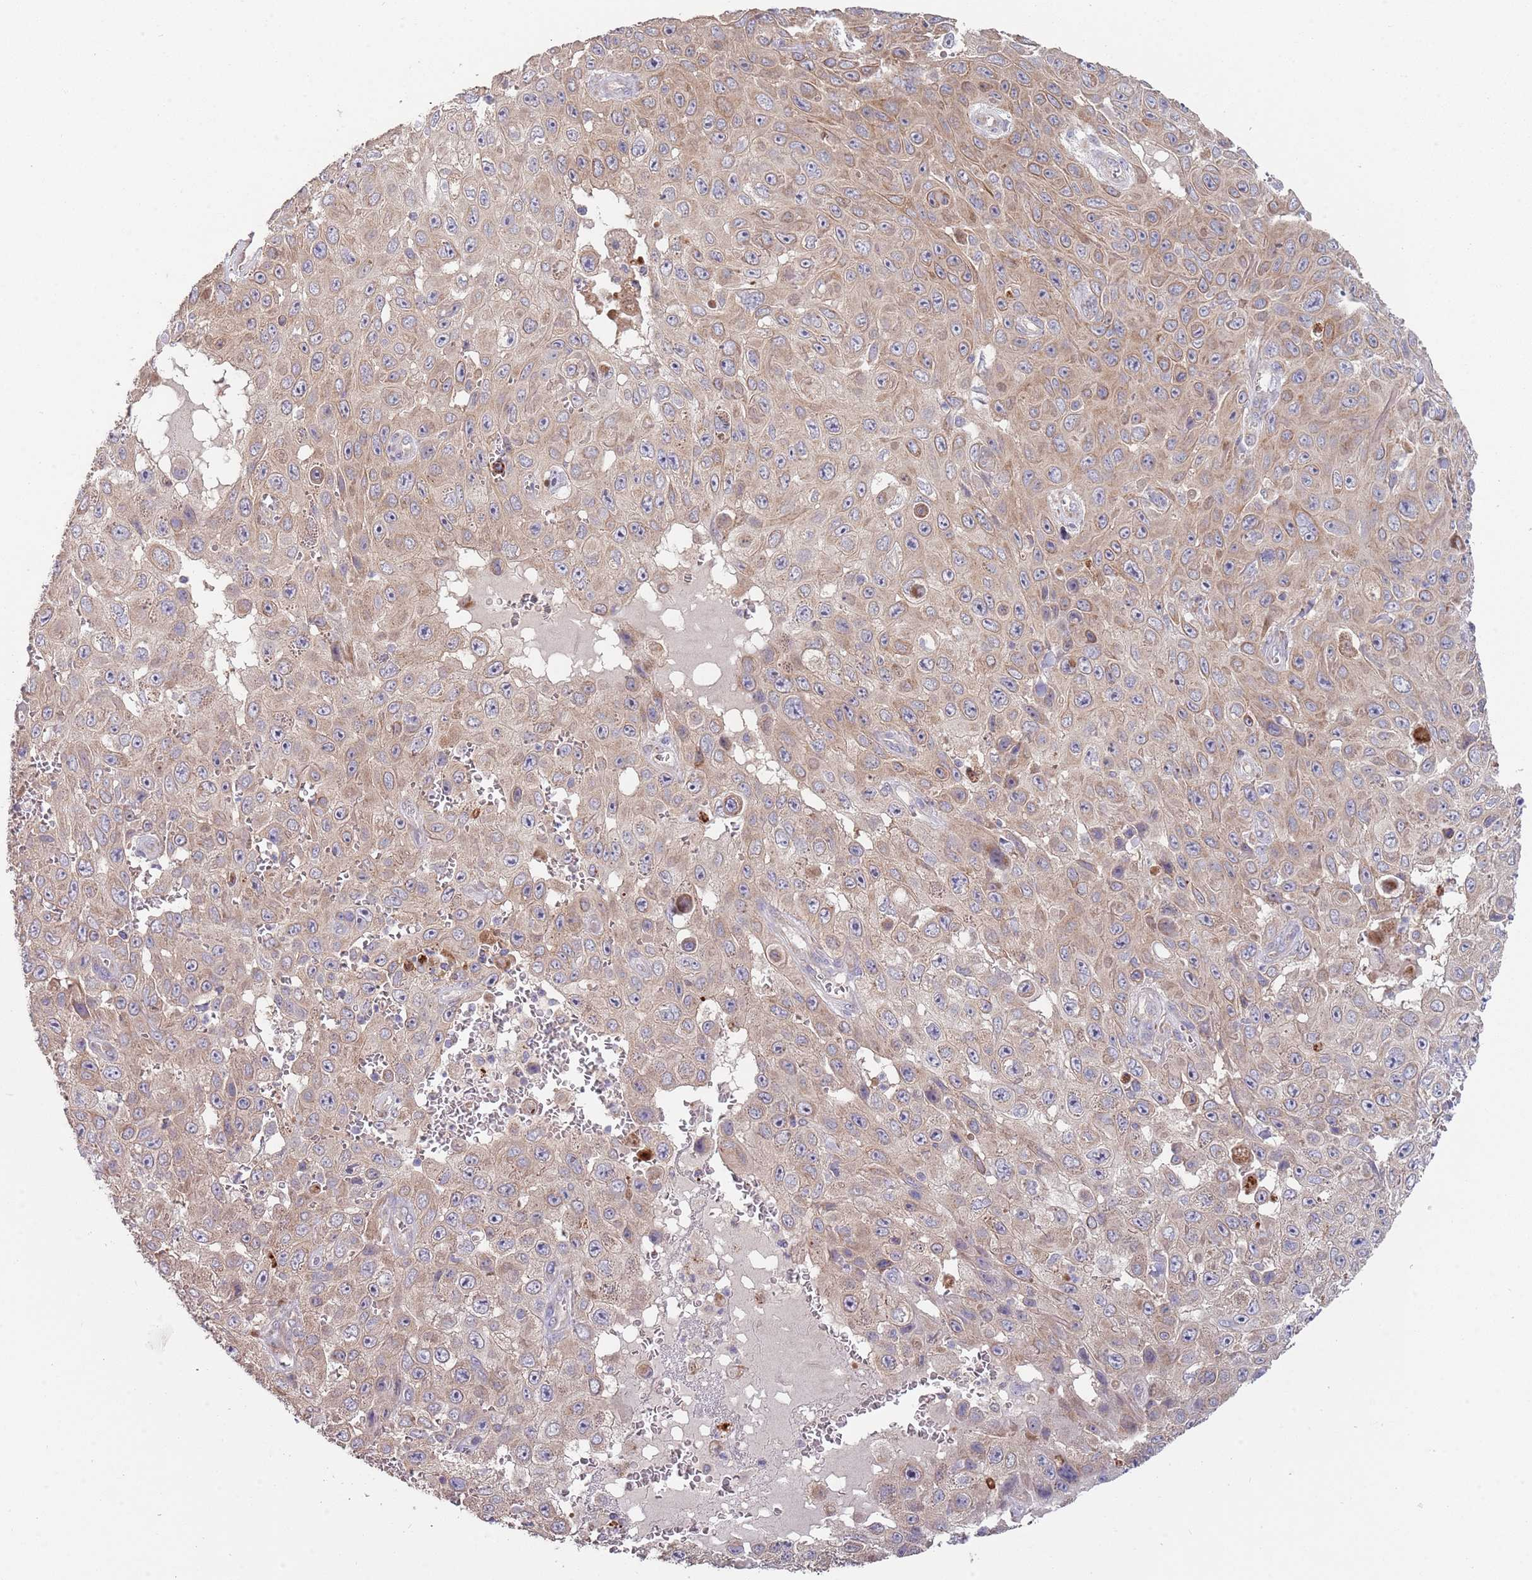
{"staining": {"intensity": "moderate", "quantity": "25%-75%", "location": "cytoplasmic/membranous"}, "tissue": "skin cancer", "cell_type": "Tumor cells", "image_type": "cancer", "snomed": [{"axis": "morphology", "description": "Squamous cell carcinoma, NOS"}, {"axis": "topography", "description": "Skin"}], "caption": "Protein expression analysis of skin squamous cell carcinoma exhibits moderate cytoplasmic/membranous staining in approximately 25%-75% of tumor cells.", "gene": "ABCC10", "patient": {"sex": "male", "age": 82}}